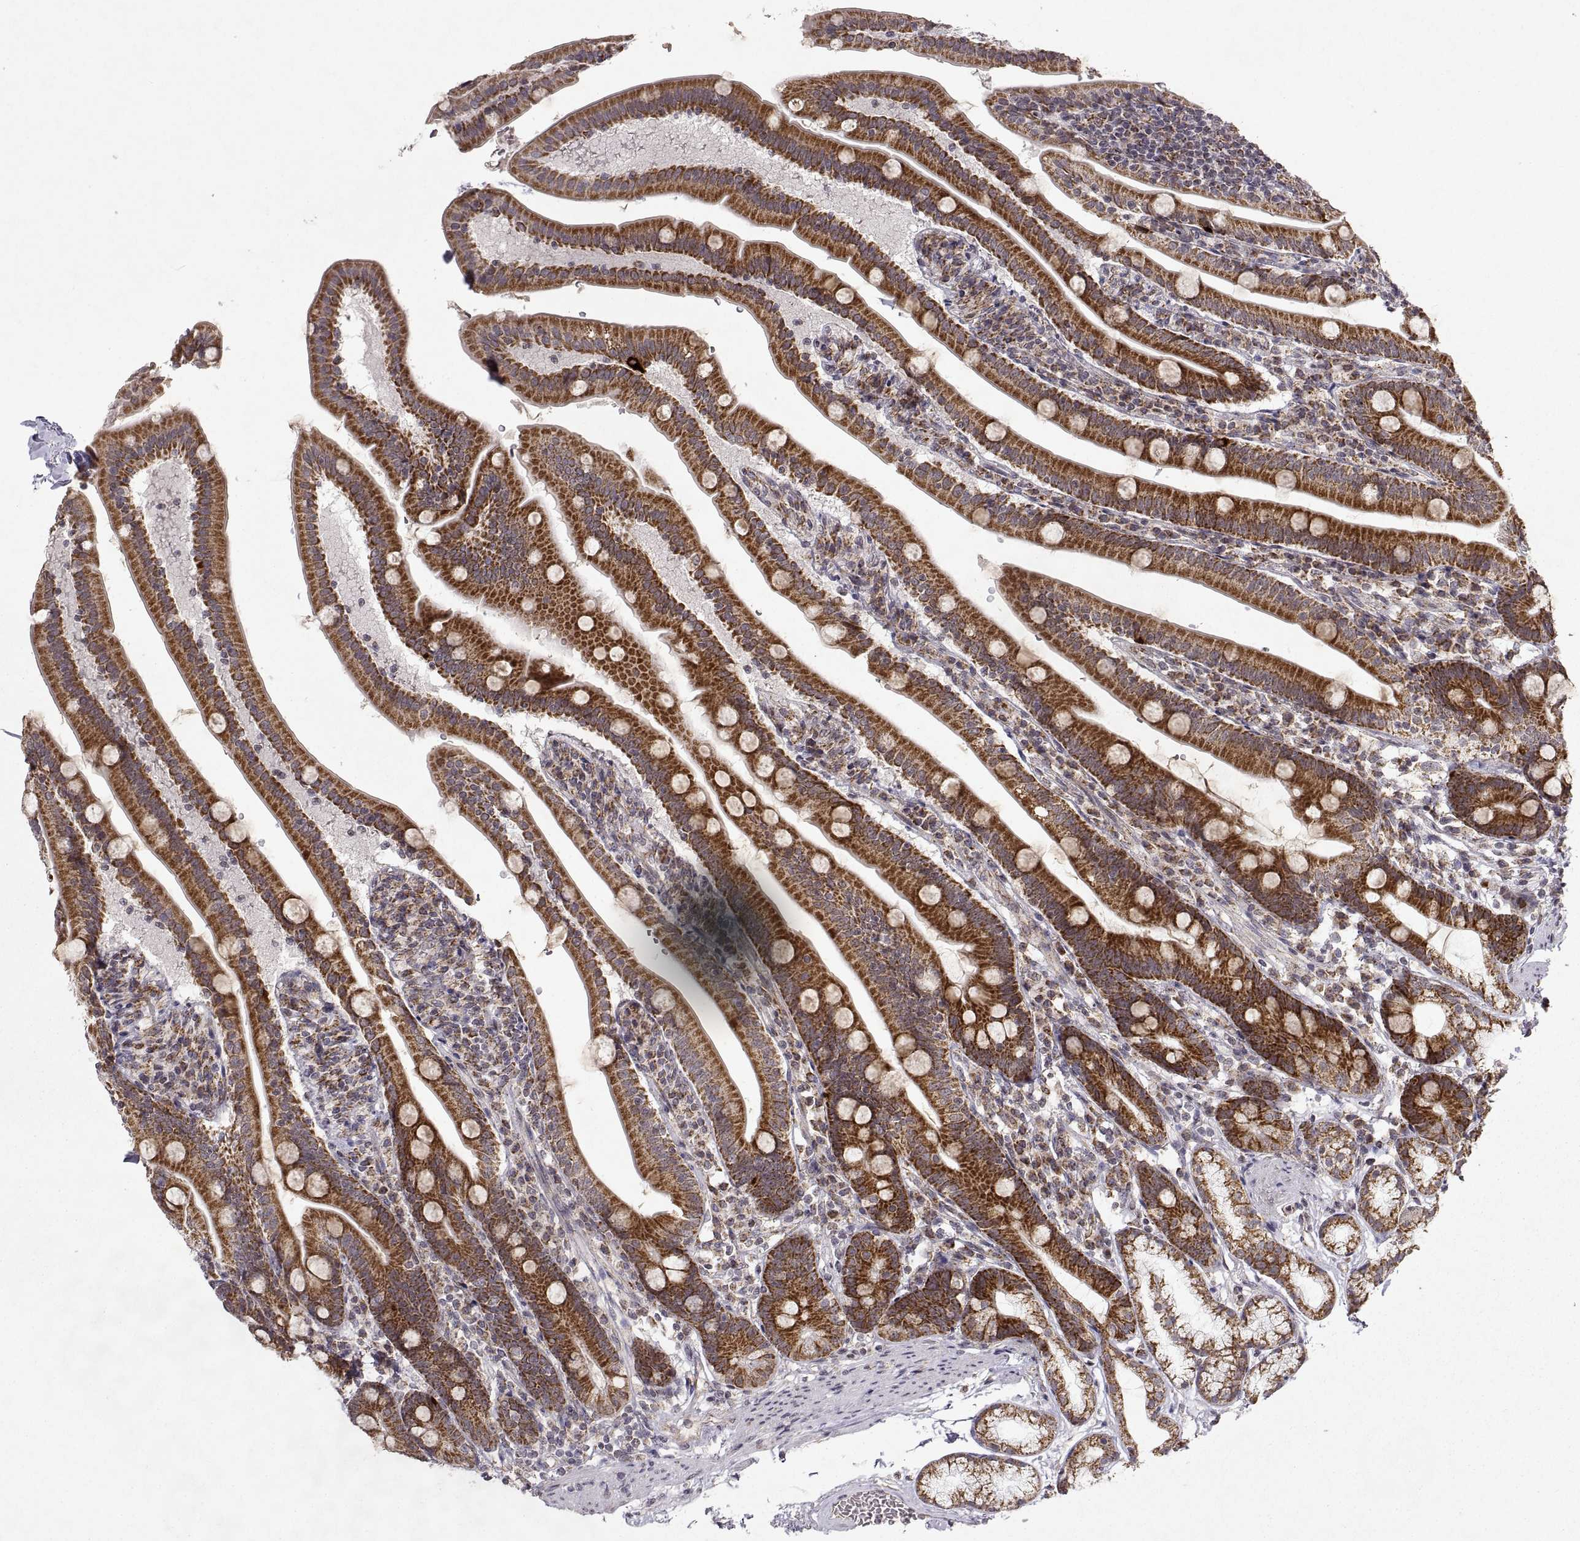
{"staining": {"intensity": "strong", "quantity": ">75%", "location": "cytoplasmic/membranous"}, "tissue": "duodenum", "cell_type": "Glandular cells", "image_type": "normal", "snomed": [{"axis": "morphology", "description": "Normal tissue, NOS"}, {"axis": "topography", "description": "Duodenum"}], "caption": "Immunohistochemical staining of normal duodenum reveals >75% levels of strong cytoplasmic/membranous protein staining in about >75% of glandular cells. (DAB = brown stain, brightfield microscopy at high magnification).", "gene": "MANBAL", "patient": {"sex": "female", "age": 67}}